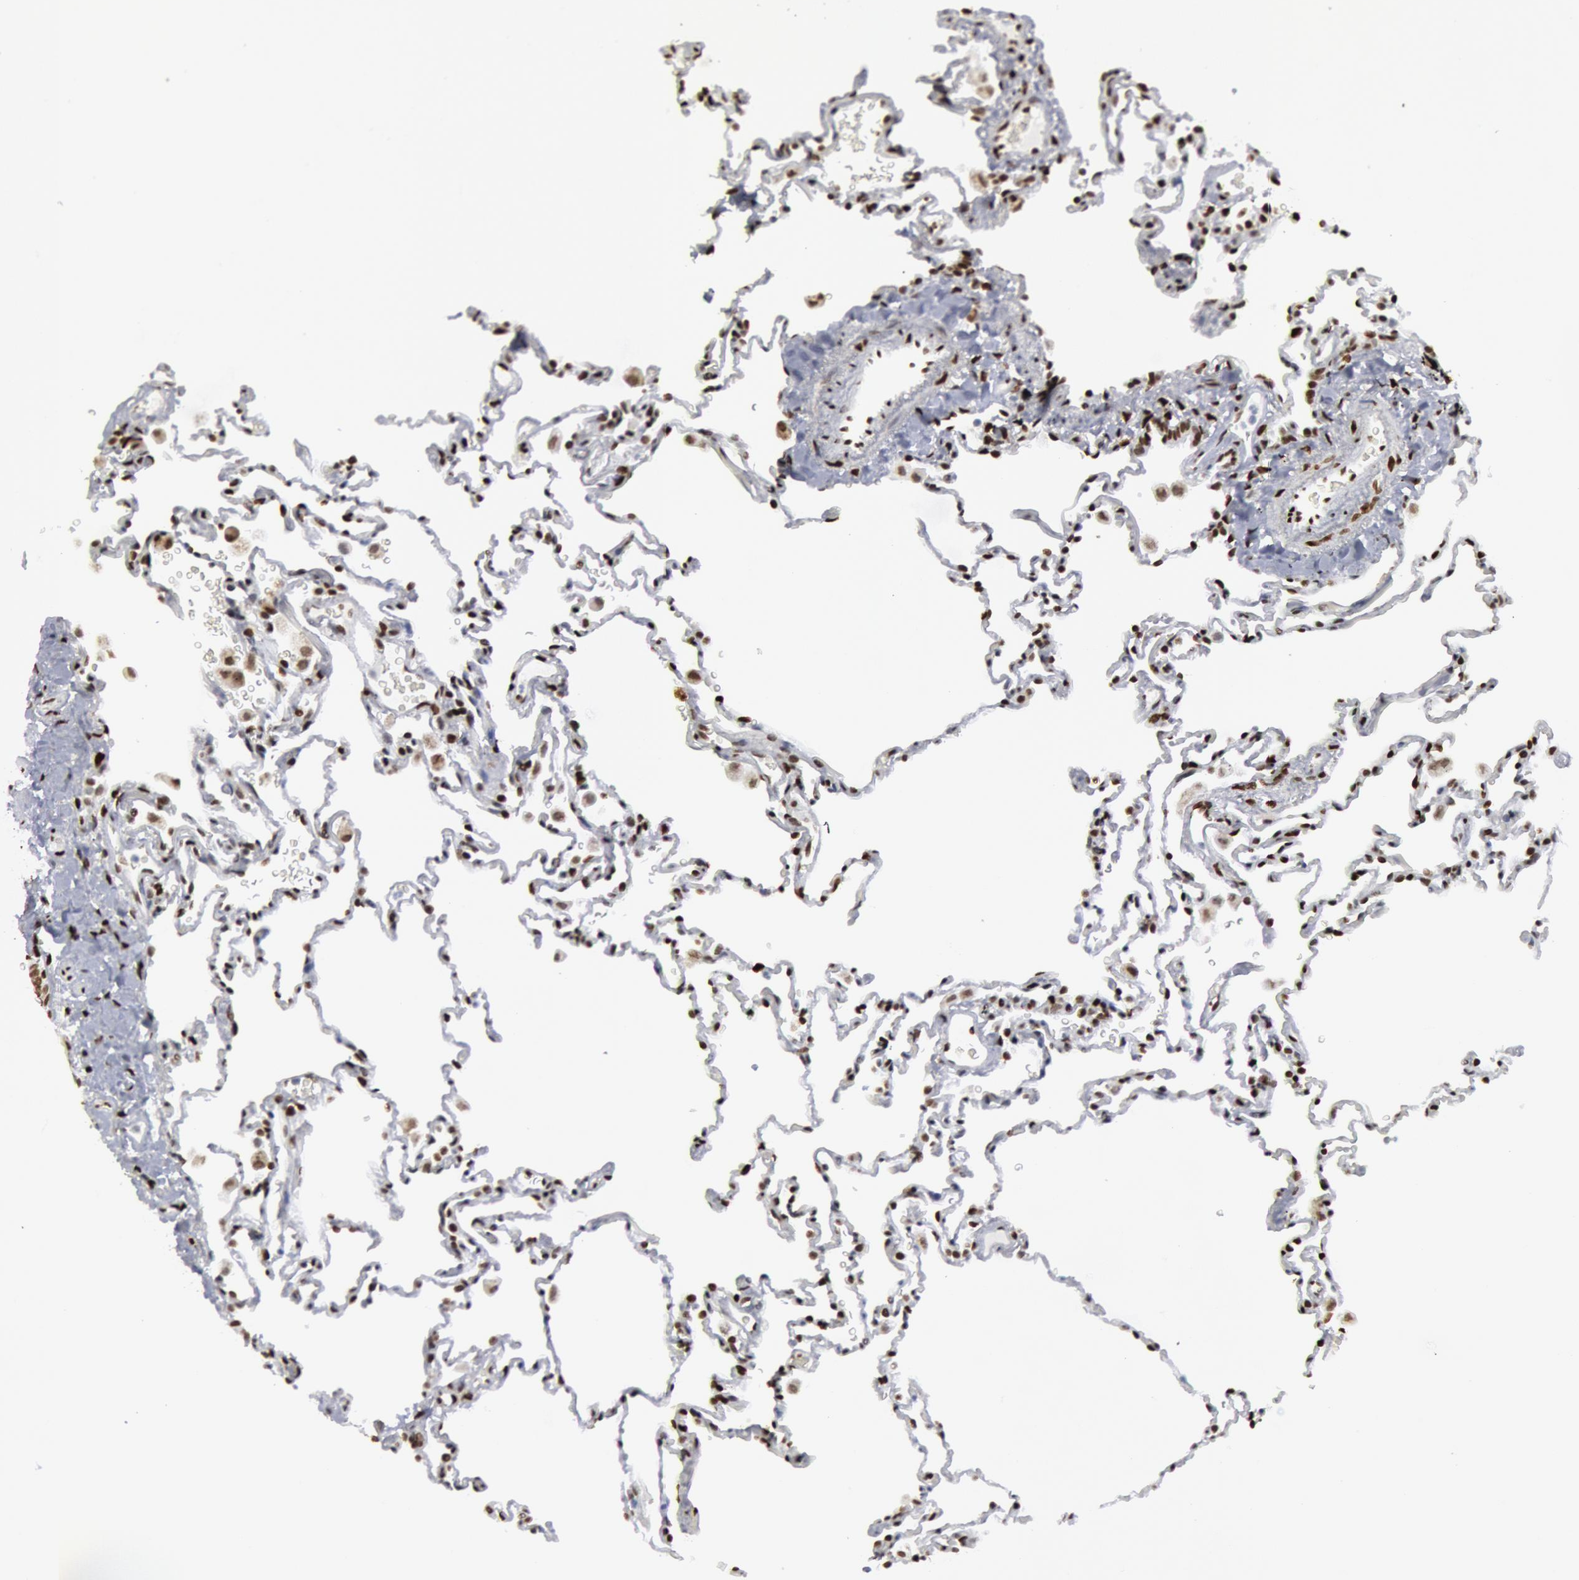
{"staining": {"intensity": "weak", "quantity": ">75%", "location": "nuclear"}, "tissue": "lung", "cell_type": "Alveolar cells", "image_type": "normal", "snomed": [{"axis": "morphology", "description": "Normal tissue, NOS"}, {"axis": "topography", "description": "Lung"}], "caption": "Unremarkable lung demonstrates weak nuclear staining in approximately >75% of alveolar cells, visualized by immunohistochemistry.", "gene": "MECP2", "patient": {"sex": "male", "age": 59}}